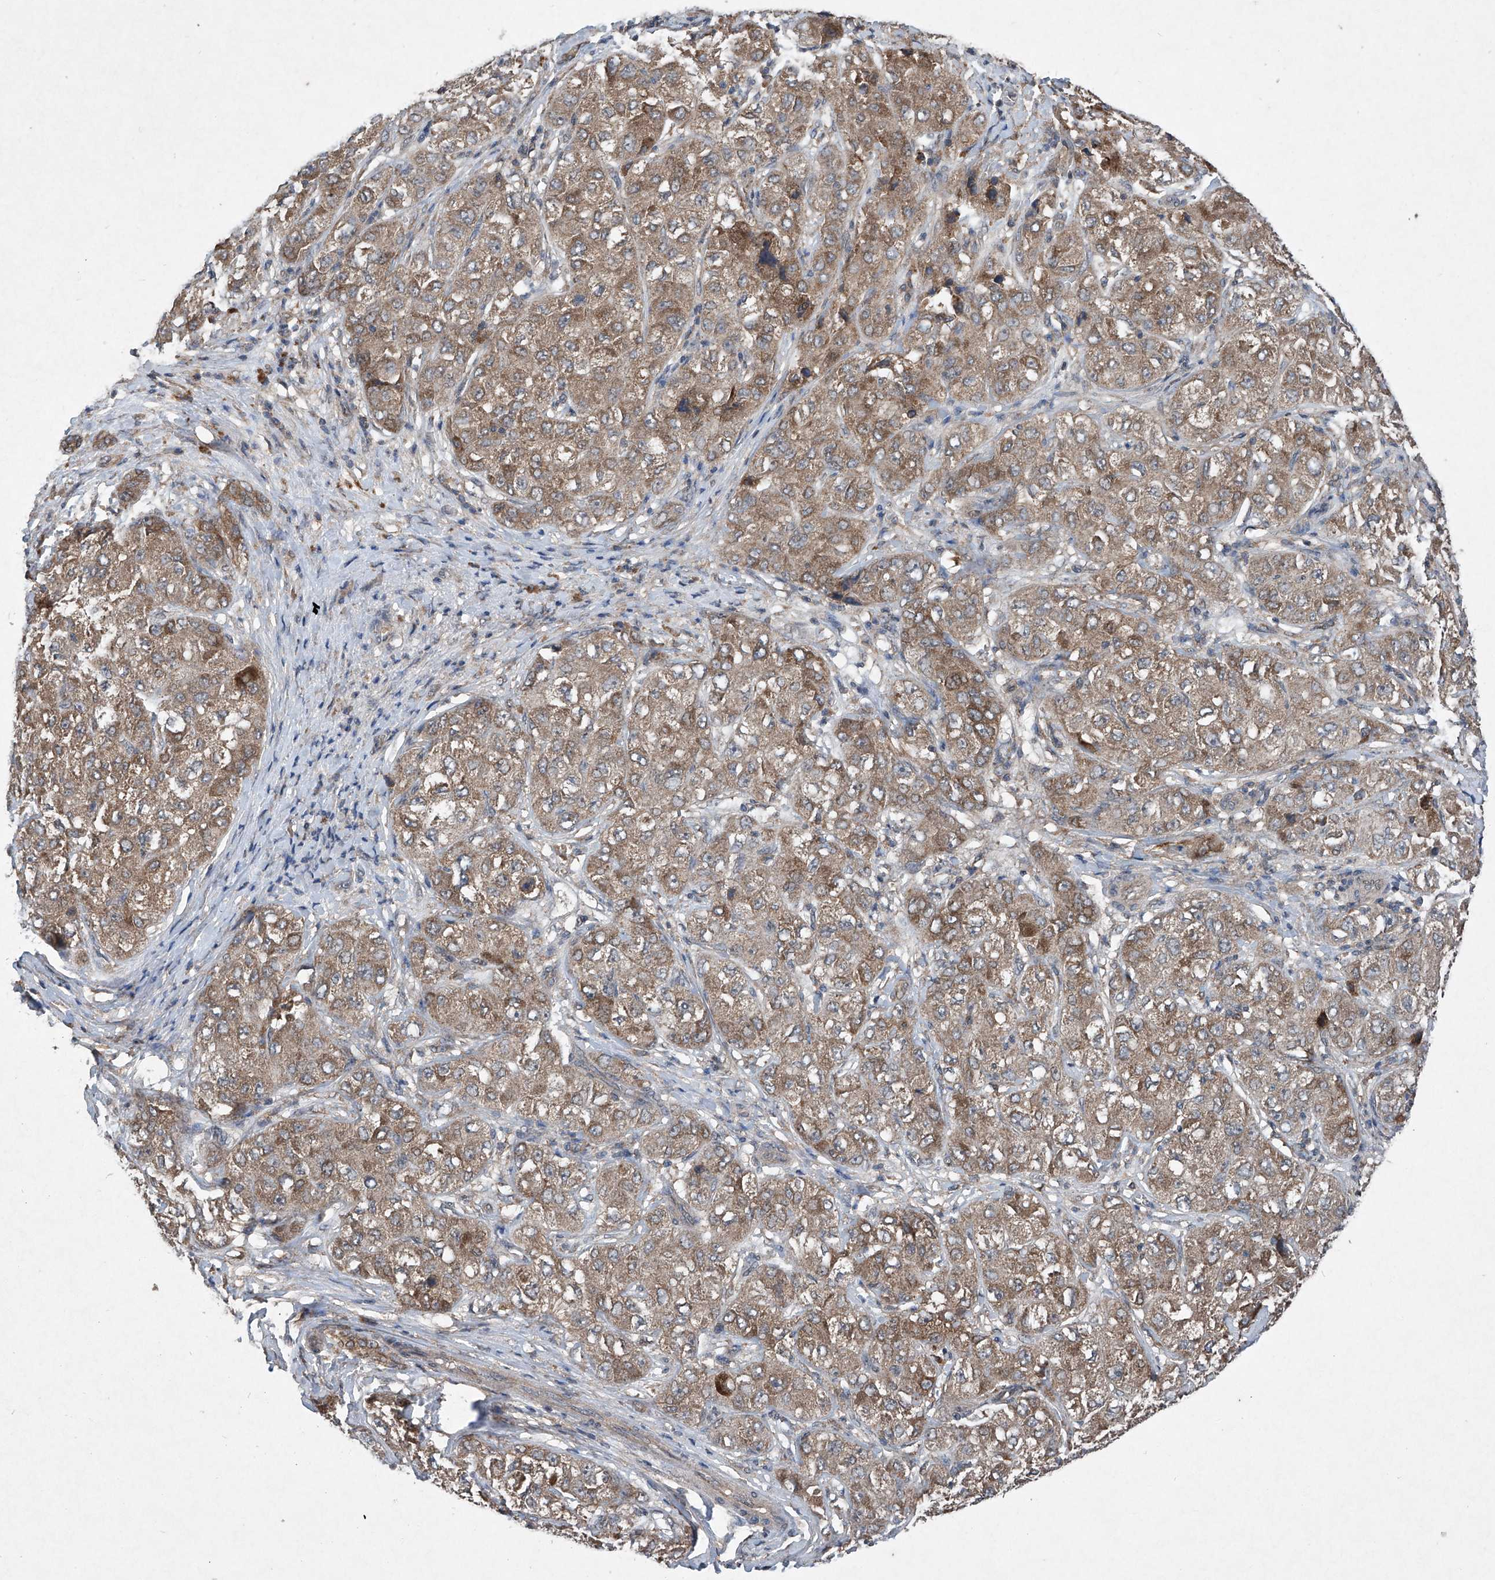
{"staining": {"intensity": "moderate", "quantity": ">75%", "location": "cytoplasmic/membranous"}, "tissue": "liver cancer", "cell_type": "Tumor cells", "image_type": "cancer", "snomed": [{"axis": "morphology", "description": "Carcinoma, Hepatocellular, NOS"}, {"axis": "topography", "description": "Liver"}], "caption": "Hepatocellular carcinoma (liver) stained with immunohistochemistry (IHC) shows moderate cytoplasmic/membranous positivity in approximately >75% of tumor cells.", "gene": "SUMF2", "patient": {"sex": "male", "age": 80}}